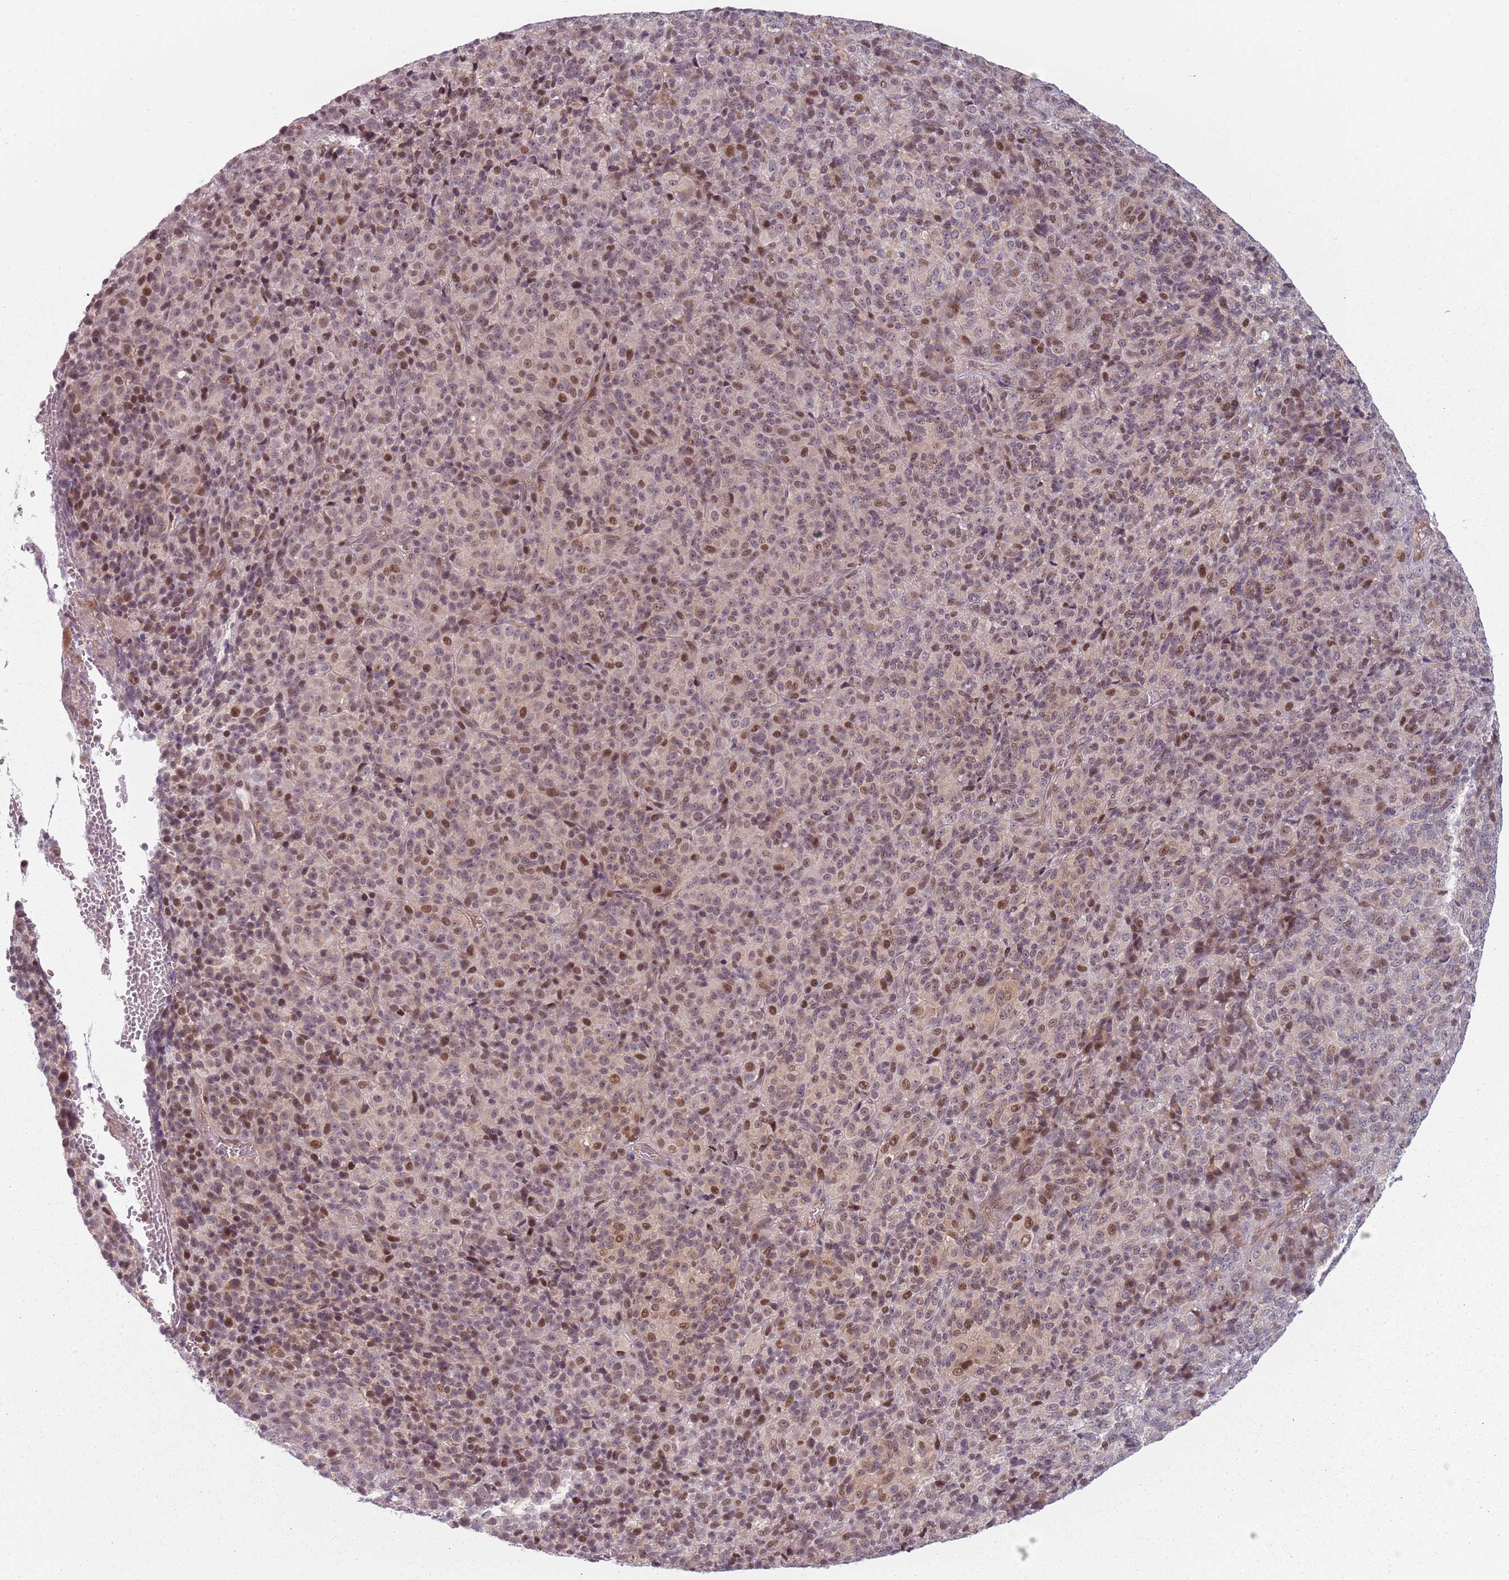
{"staining": {"intensity": "moderate", "quantity": "25%-75%", "location": "nuclear"}, "tissue": "melanoma", "cell_type": "Tumor cells", "image_type": "cancer", "snomed": [{"axis": "morphology", "description": "Malignant melanoma, Metastatic site"}, {"axis": "topography", "description": "Brain"}], "caption": "Human malignant melanoma (metastatic site) stained for a protein (brown) shows moderate nuclear positive expression in about 25%-75% of tumor cells.", "gene": "ADGRG1", "patient": {"sex": "female", "age": 56}}